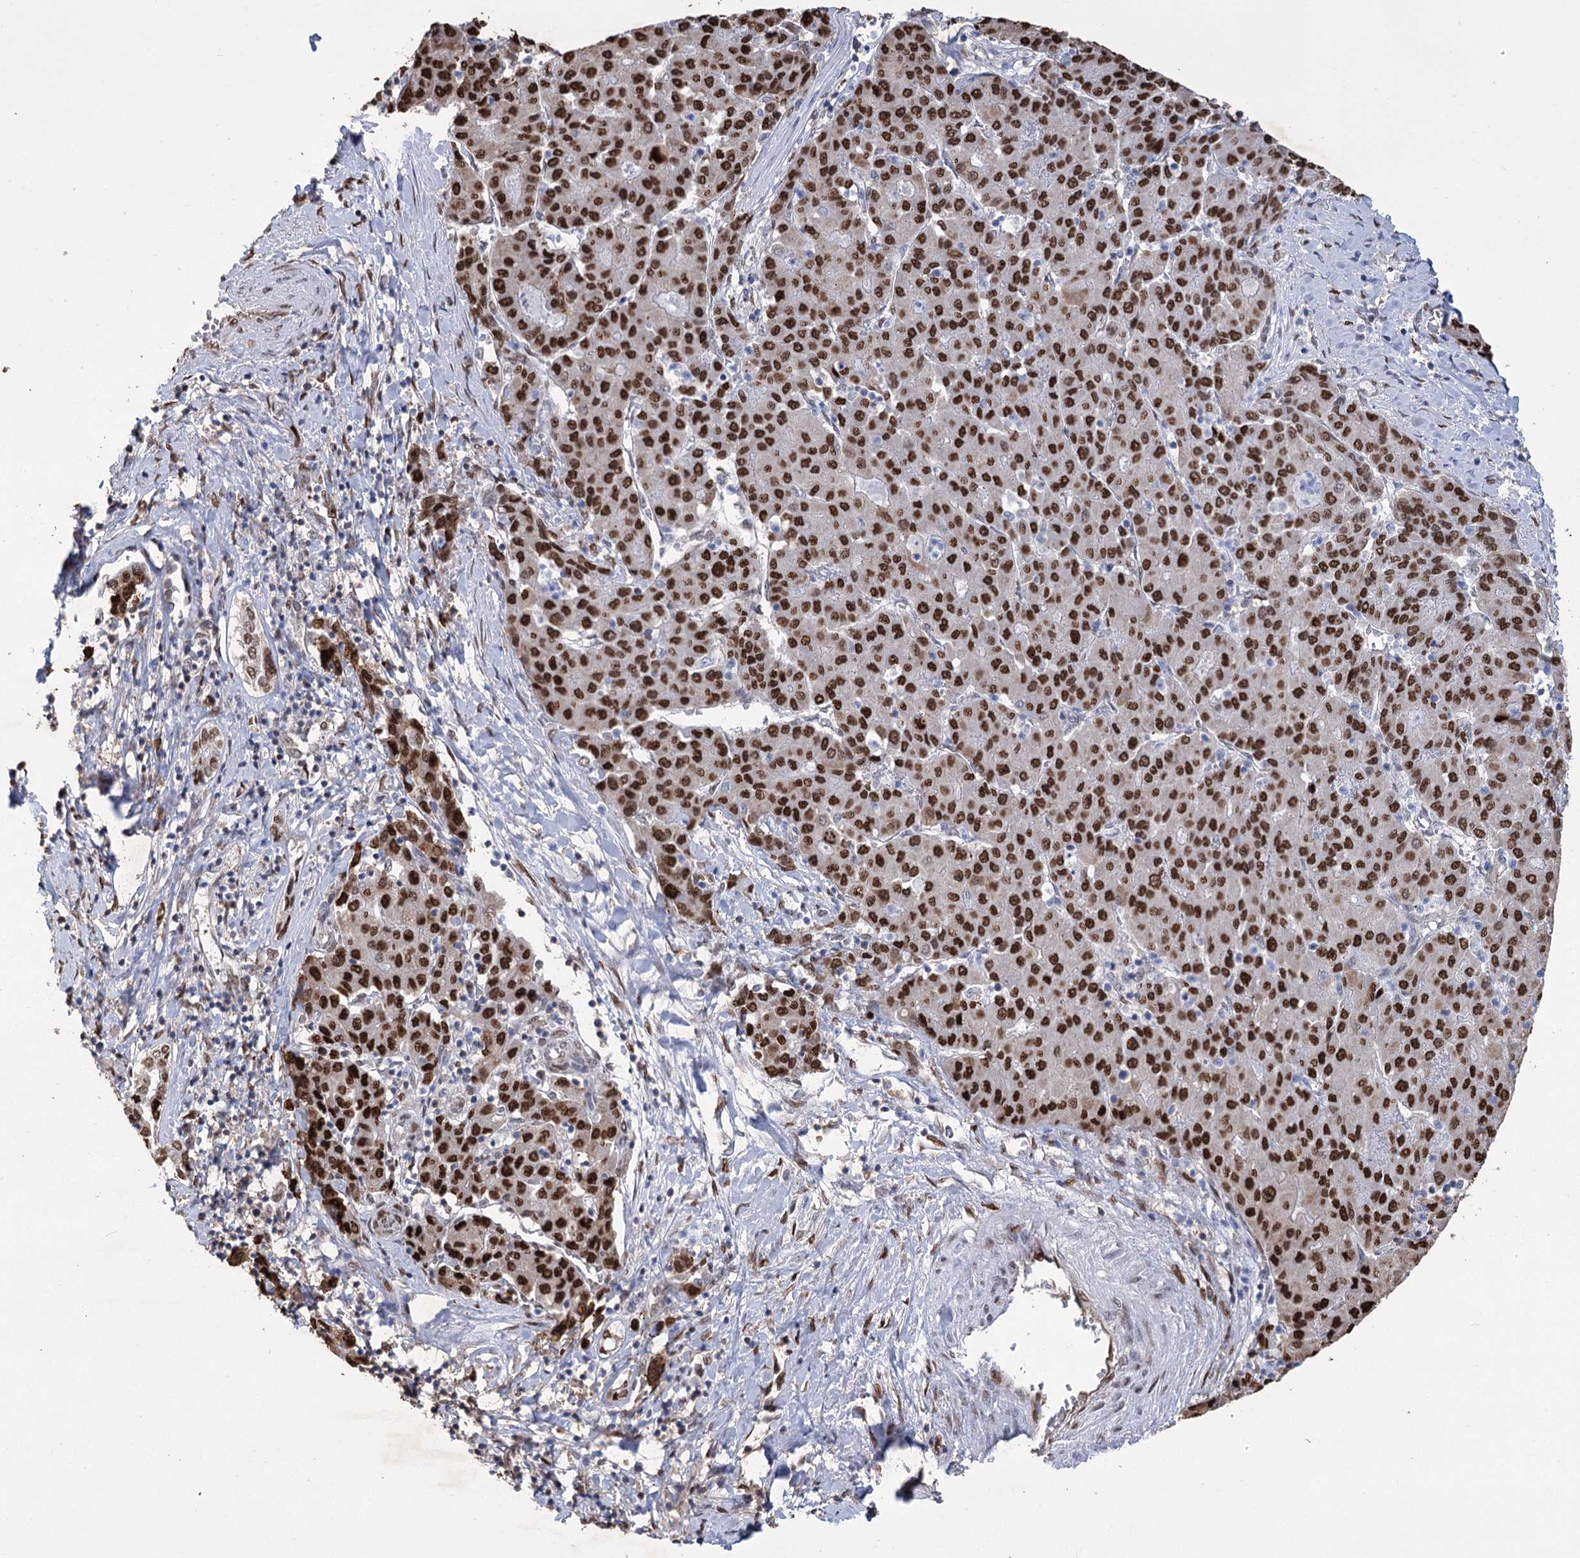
{"staining": {"intensity": "strong", "quantity": ">75%", "location": "nuclear"}, "tissue": "liver cancer", "cell_type": "Tumor cells", "image_type": "cancer", "snomed": [{"axis": "morphology", "description": "Carcinoma, Hepatocellular, NOS"}, {"axis": "topography", "description": "Liver"}], "caption": "Immunohistochemistry (IHC) micrograph of neoplastic tissue: human liver cancer stained using immunohistochemistry (IHC) demonstrates high levels of strong protein expression localized specifically in the nuclear of tumor cells, appearing as a nuclear brown color.", "gene": "NFU1", "patient": {"sex": "male", "age": 65}}